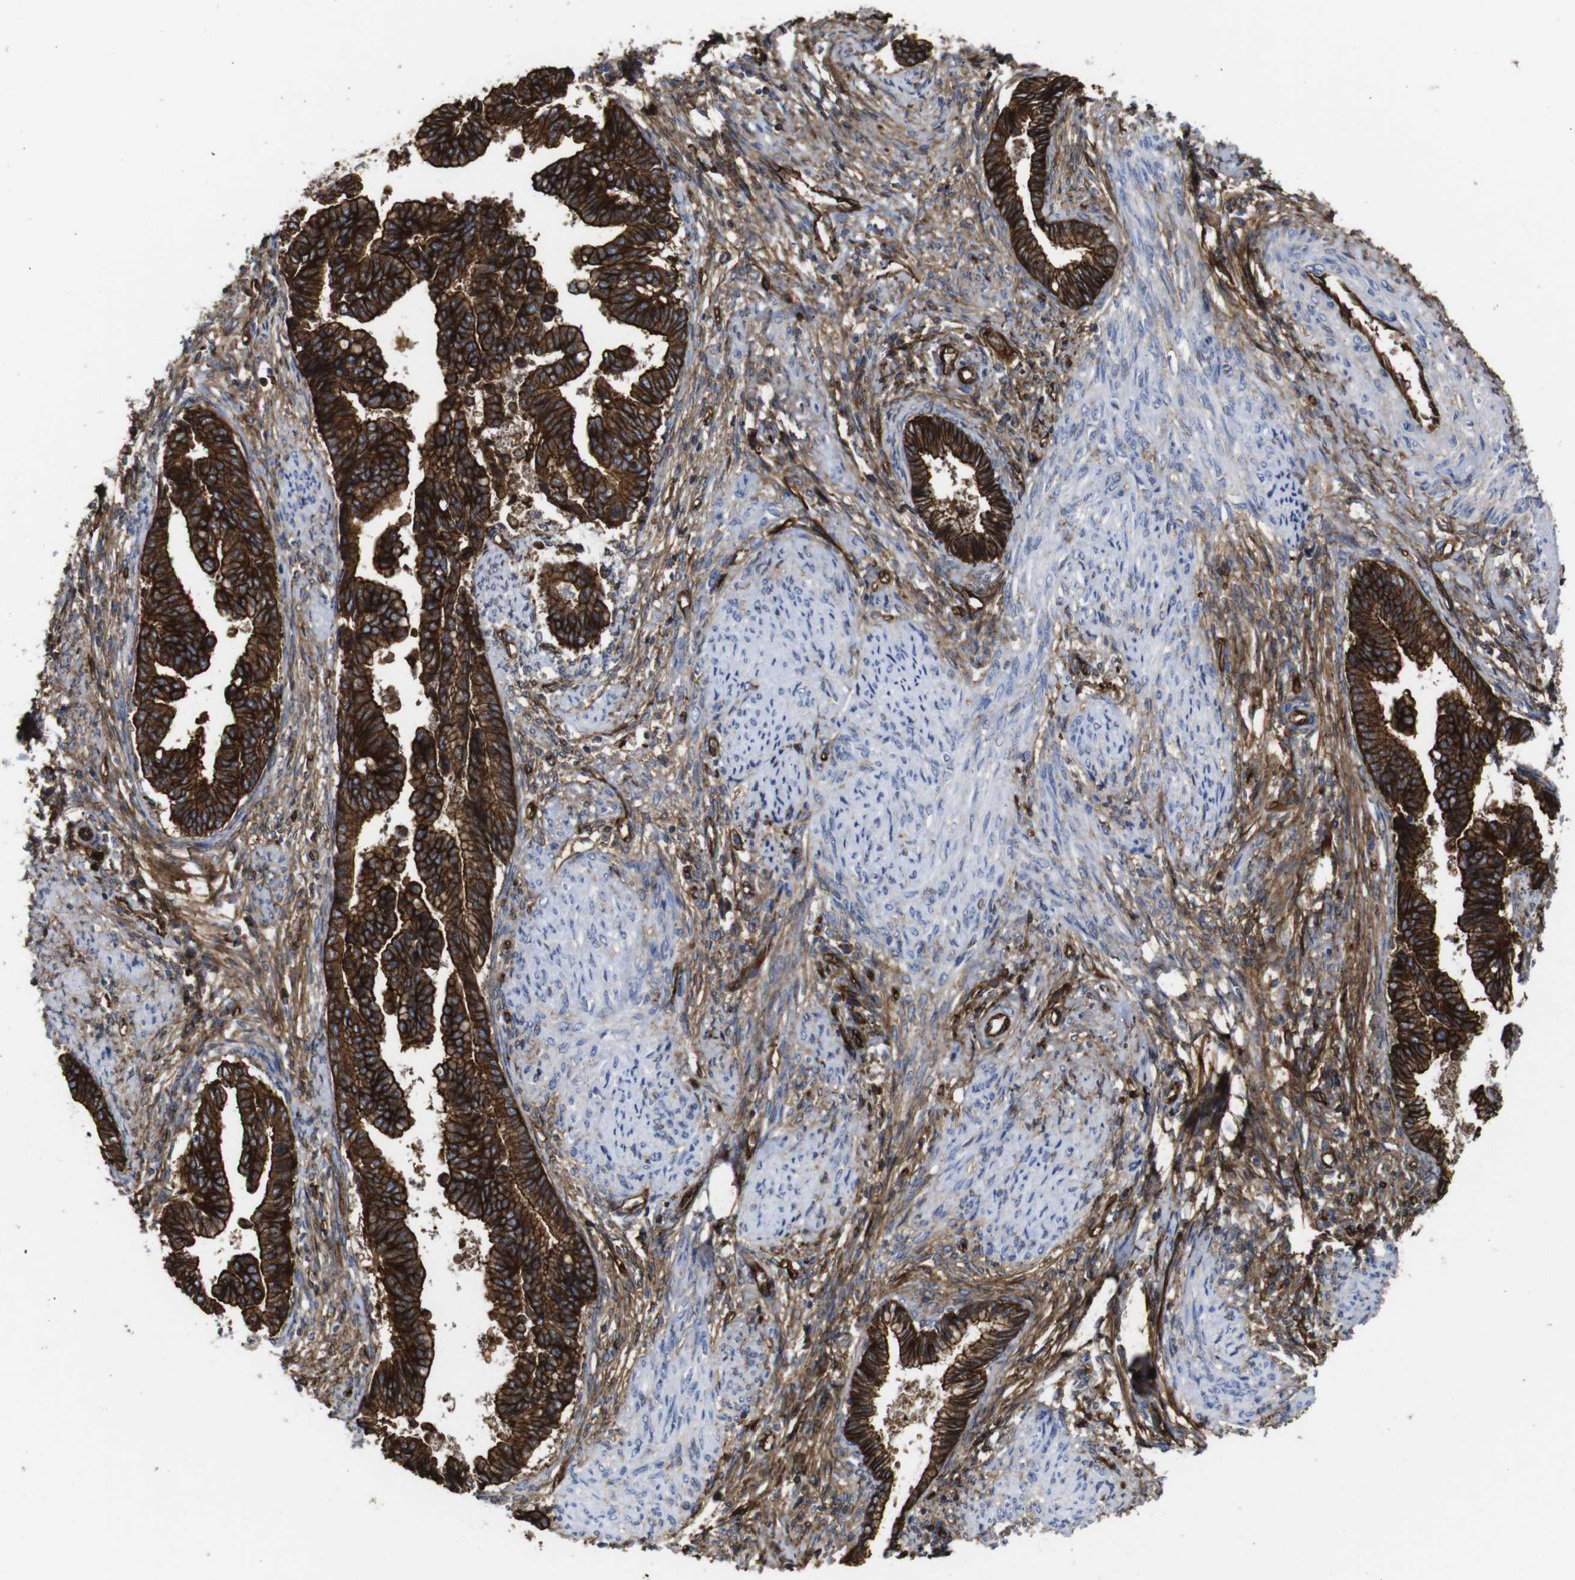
{"staining": {"intensity": "strong", "quantity": ">75%", "location": "cytoplasmic/membranous"}, "tissue": "cervical cancer", "cell_type": "Tumor cells", "image_type": "cancer", "snomed": [{"axis": "morphology", "description": "Adenocarcinoma, NOS"}, {"axis": "topography", "description": "Cervix"}], "caption": "Cervical cancer was stained to show a protein in brown. There is high levels of strong cytoplasmic/membranous expression in about >75% of tumor cells.", "gene": "SPTBN1", "patient": {"sex": "female", "age": 44}}